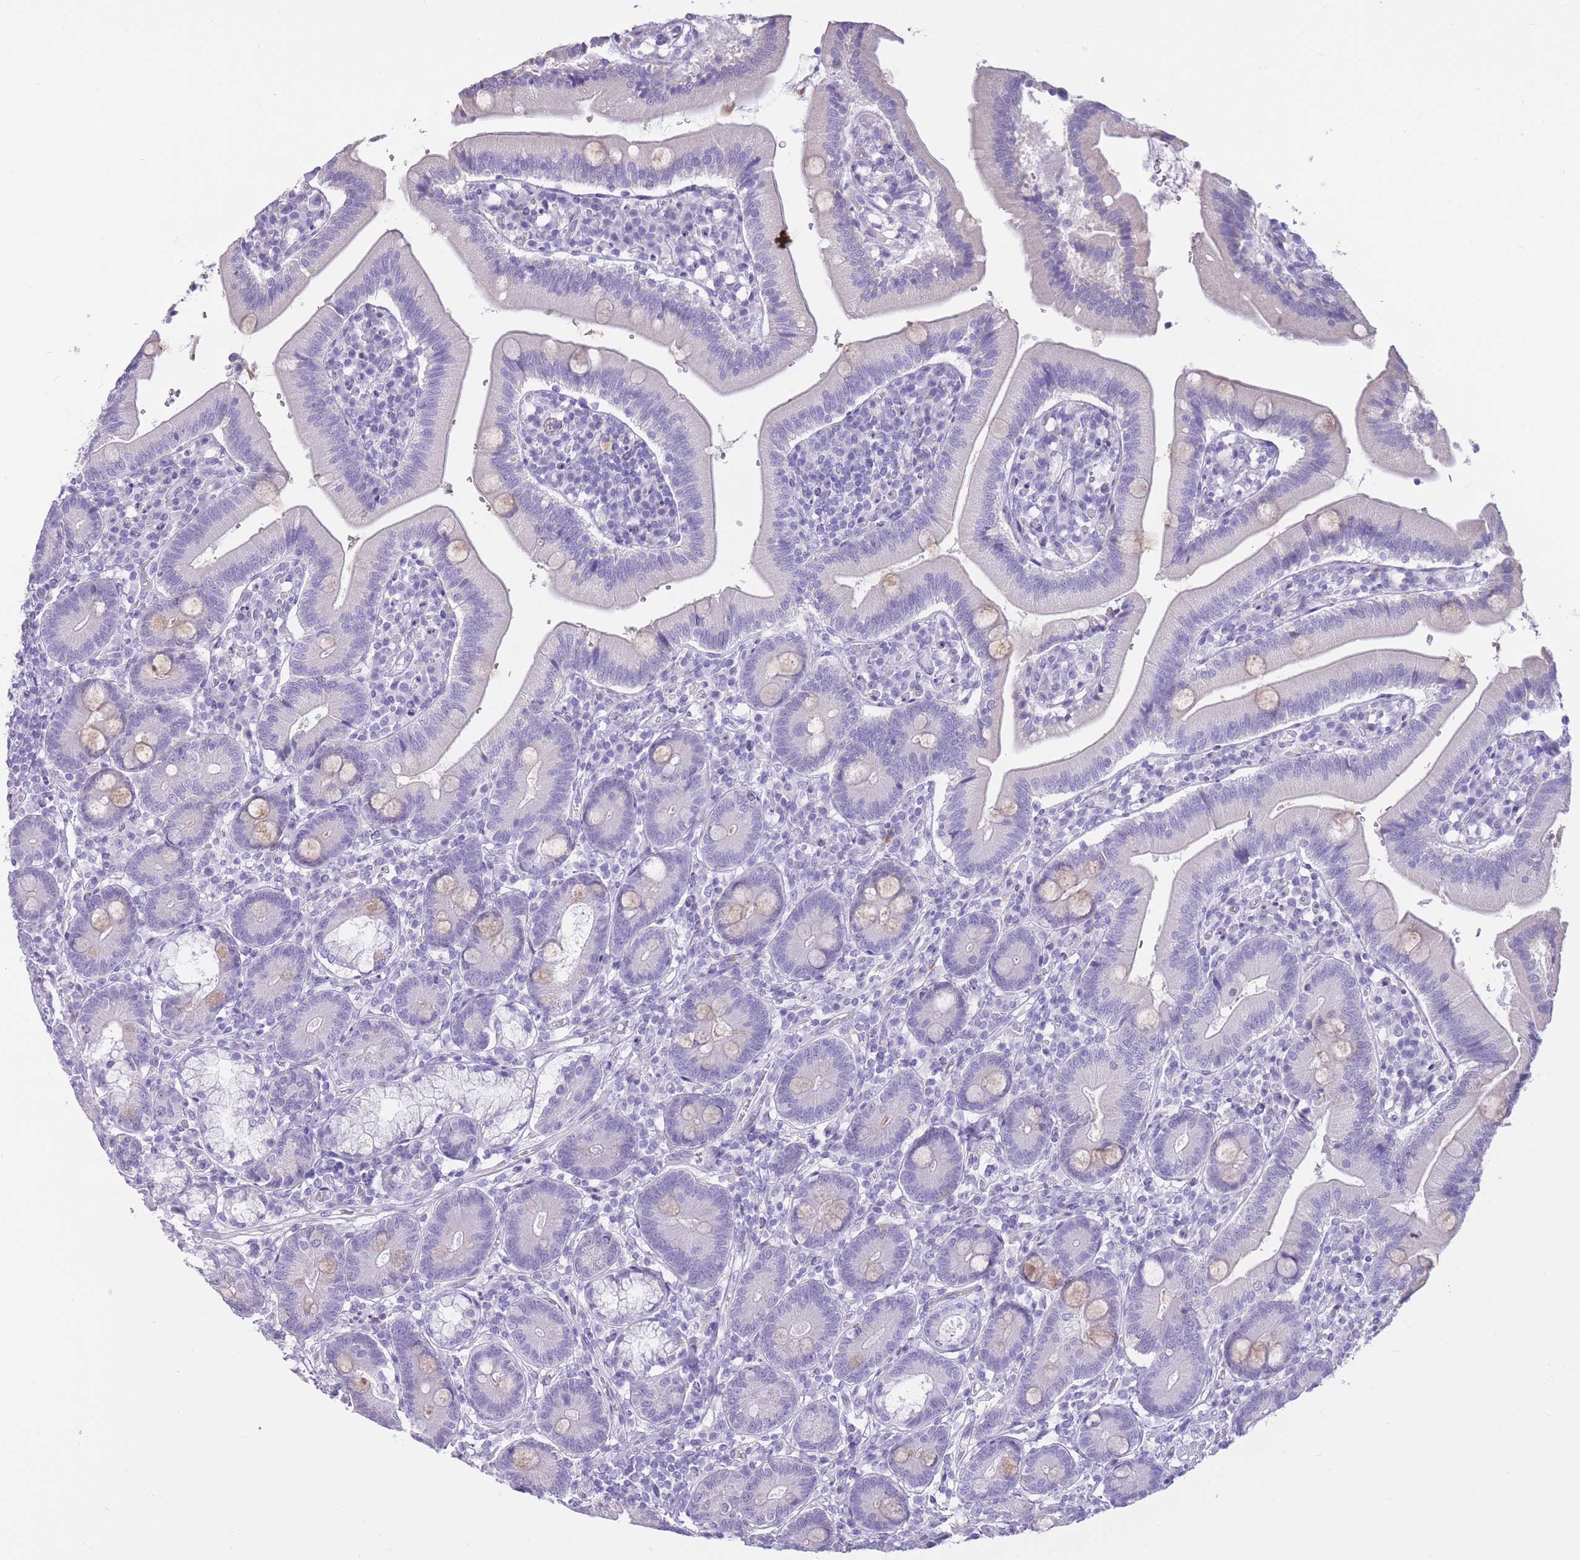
{"staining": {"intensity": "negative", "quantity": "none", "location": "none"}, "tissue": "duodenum", "cell_type": "Glandular cells", "image_type": "normal", "snomed": [{"axis": "morphology", "description": "Normal tissue, NOS"}, {"axis": "topography", "description": "Duodenum"}], "caption": "Human duodenum stained for a protein using immunohistochemistry (IHC) shows no expression in glandular cells.", "gene": "WDR70", "patient": {"sex": "female", "age": 67}}